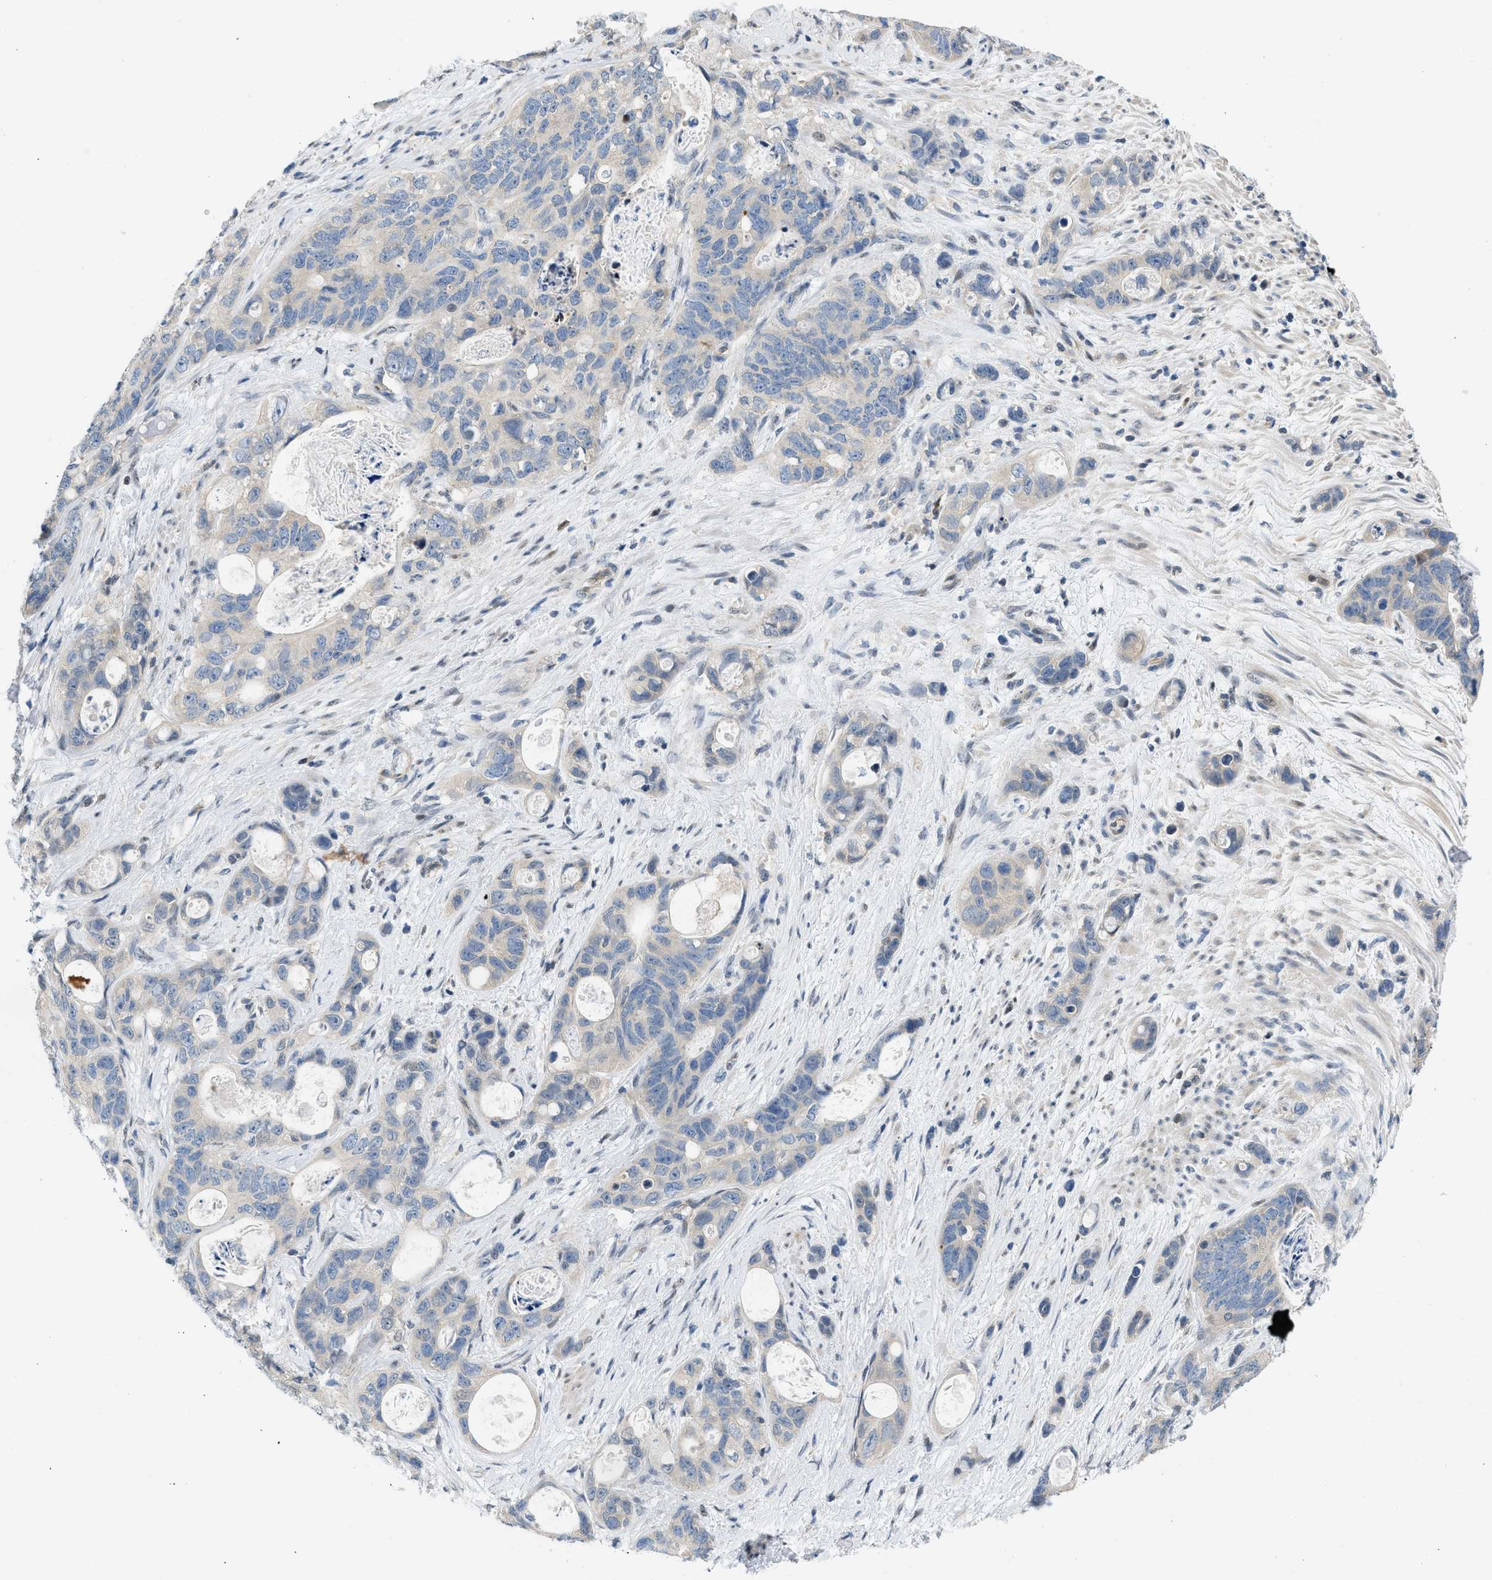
{"staining": {"intensity": "negative", "quantity": "none", "location": "none"}, "tissue": "stomach cancer", "cell_type": "Tumor cells", "image_type": "cancer", "snomed": [{"axis": "morphology", "description": "Normal tissue, NOS"}, {"axis": "morphology", "description": "Adenocarcinoma, NOS"}, {"axis": "topography", "description": "Stomach"}], "caption": "Immunohistochemical staining of stomach adenocarcinoma exhibits no significant expression in tumor cells.", "gene": "OLIG3", "patient": {"sex": "female", "age": 89}}